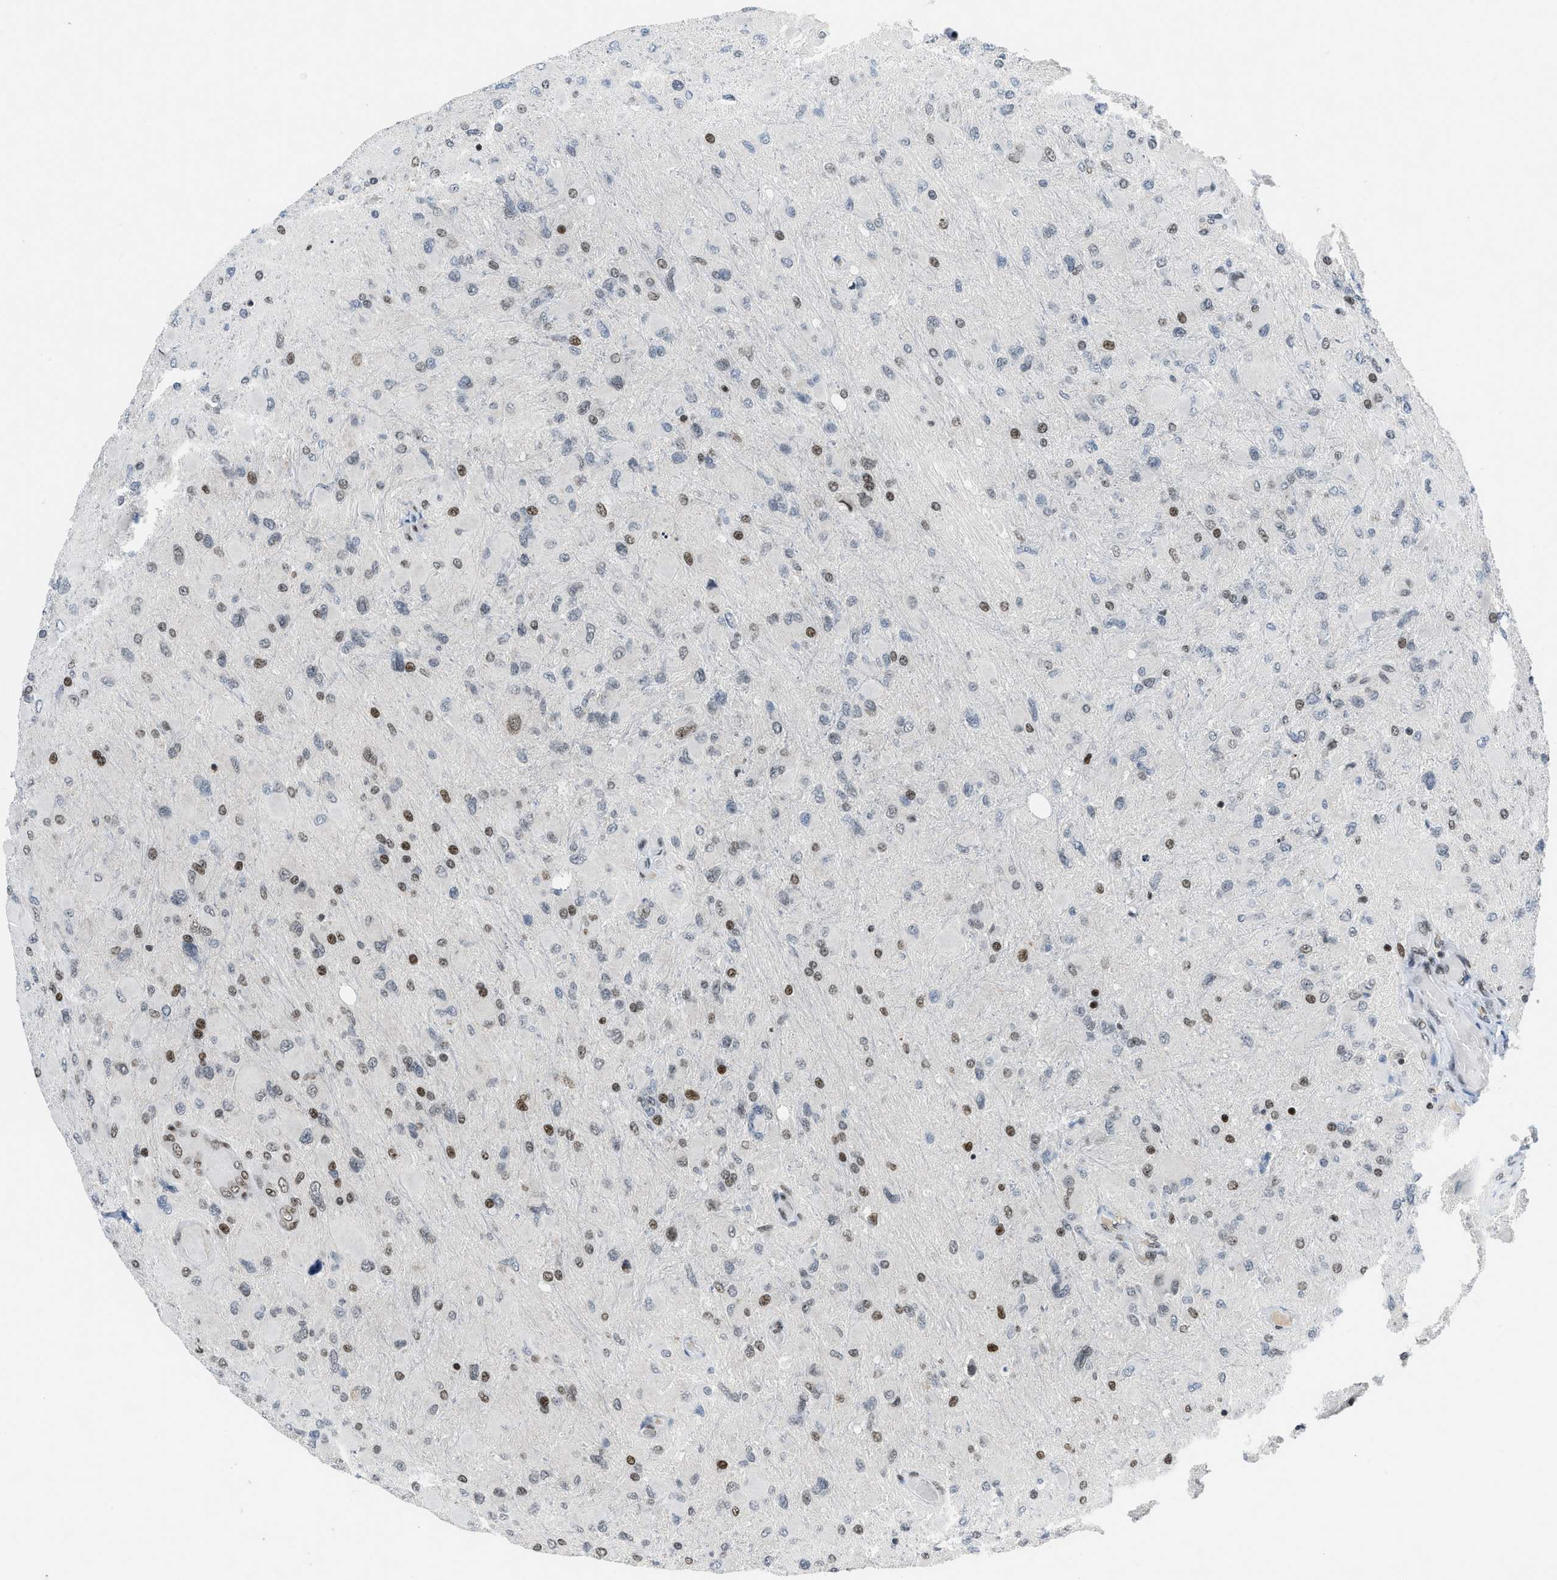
{"staining": {"intensity": "moderate", "quantity": "25%-75%", "location": "nuclear"}, "tissue": "glioma", "cell_type": "Tumor cells", "image_type": "cancer", "snomed": [{"axis": "morphology", "description": "Glioma, malignant, High grade"}, {"axis": "topography", "description": "Cerebral cortex"}], "caption": "Tumor cells demonstrate medium levels of moderate nuclear expression in approximately 25%-75% of cells in glioma. (DAB (3,3'-diaminobenzidine) = brown stain, brightfield microscopy at high magnification).", "gene": "RAD51B", "patient": {"sex": "female", "age": 36}}